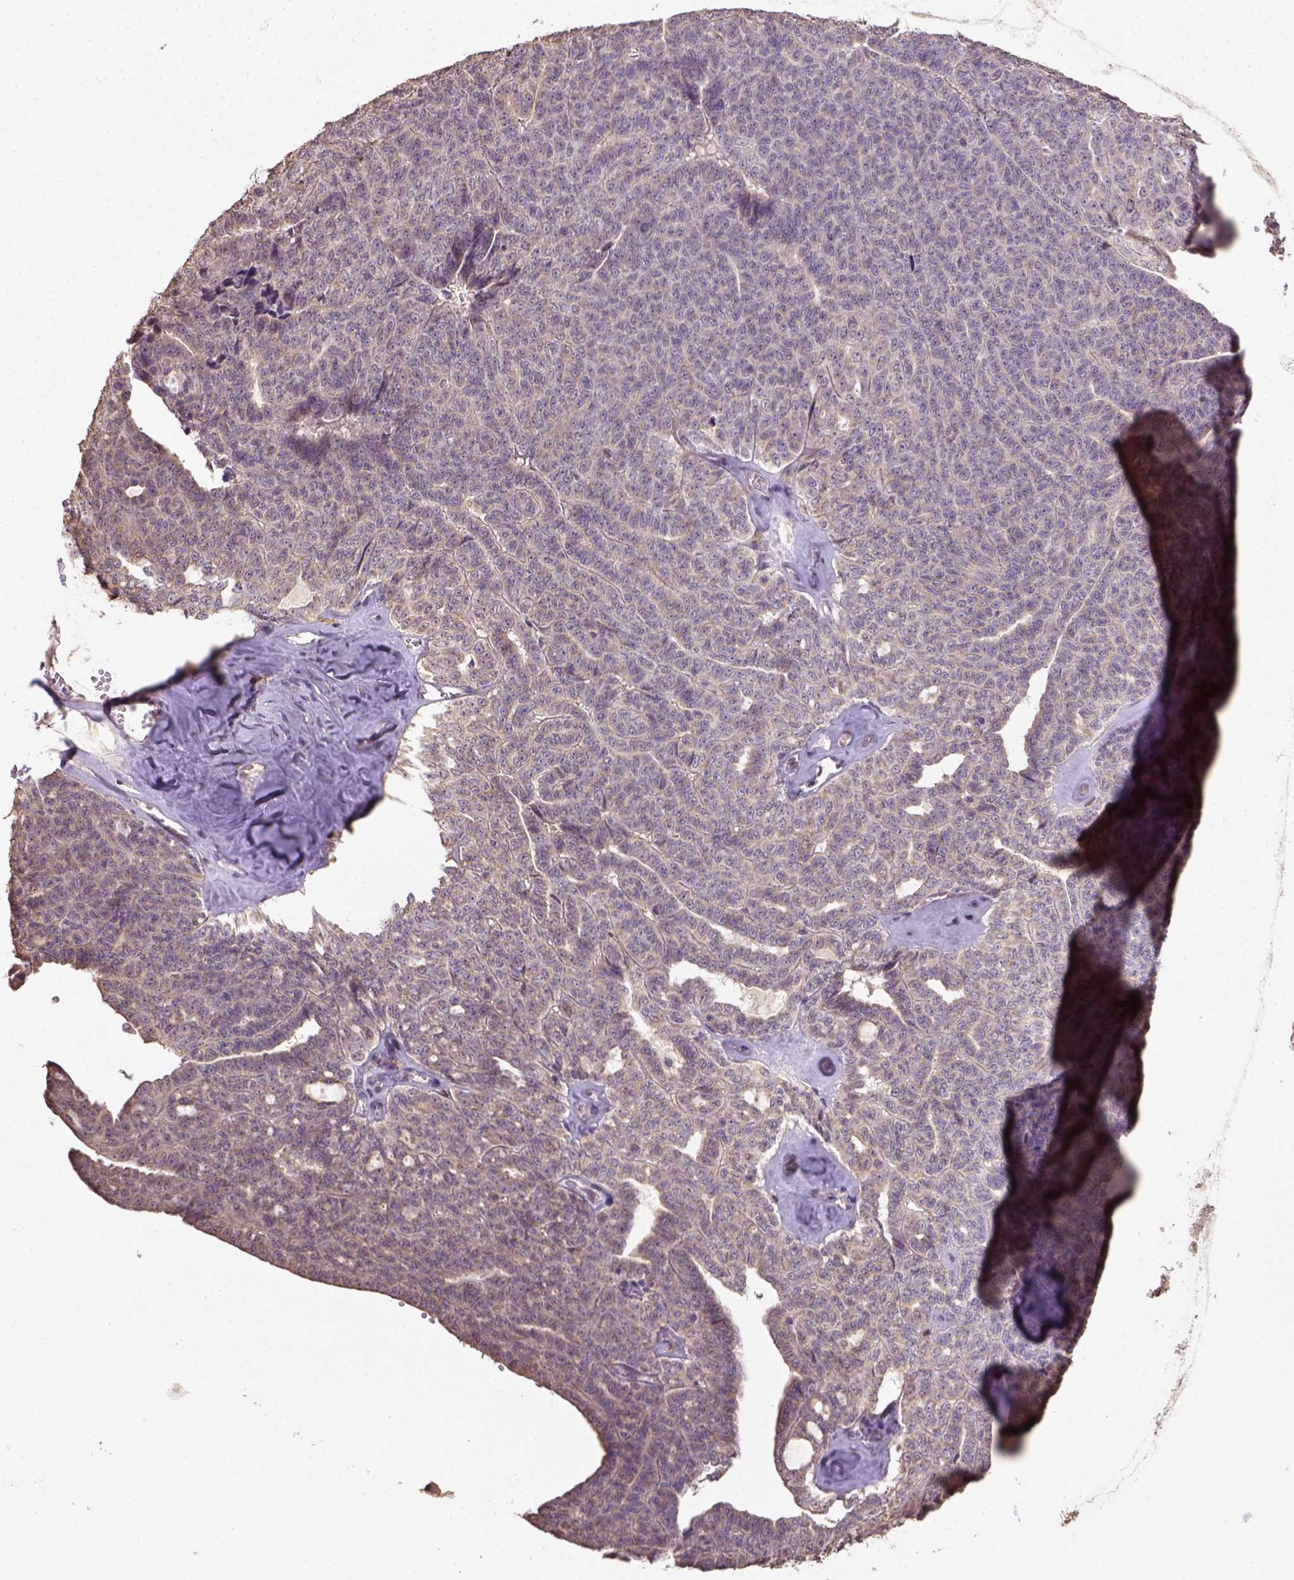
{"staining": {"intensity": "moderate", "quantity": "<25%", "location": "cytoplasmic/membranous"}, "tissue": "ovarian cancer", "cell_type": "Tumor cells", "image_type": "cancer", "snomed": [{"axis": "morphology", "description": "Cystadenocarcinoma, serous, NOS"}, {"axis": "topography", "description": "Ovary"}], "caption": "Immunohistochemistry micrograph of neoplastic tissue: ovarian cancer (serous cystadenocarcinoma) stained using IHC shows low levels of moderate protein expression localized specifically in the cytoplasmic/membranous of tumor cells, appearing as a cytoplasmic/membranous brown color.", "gene": "NUDT10", "patient": {"sex": "female", "age": 71}}